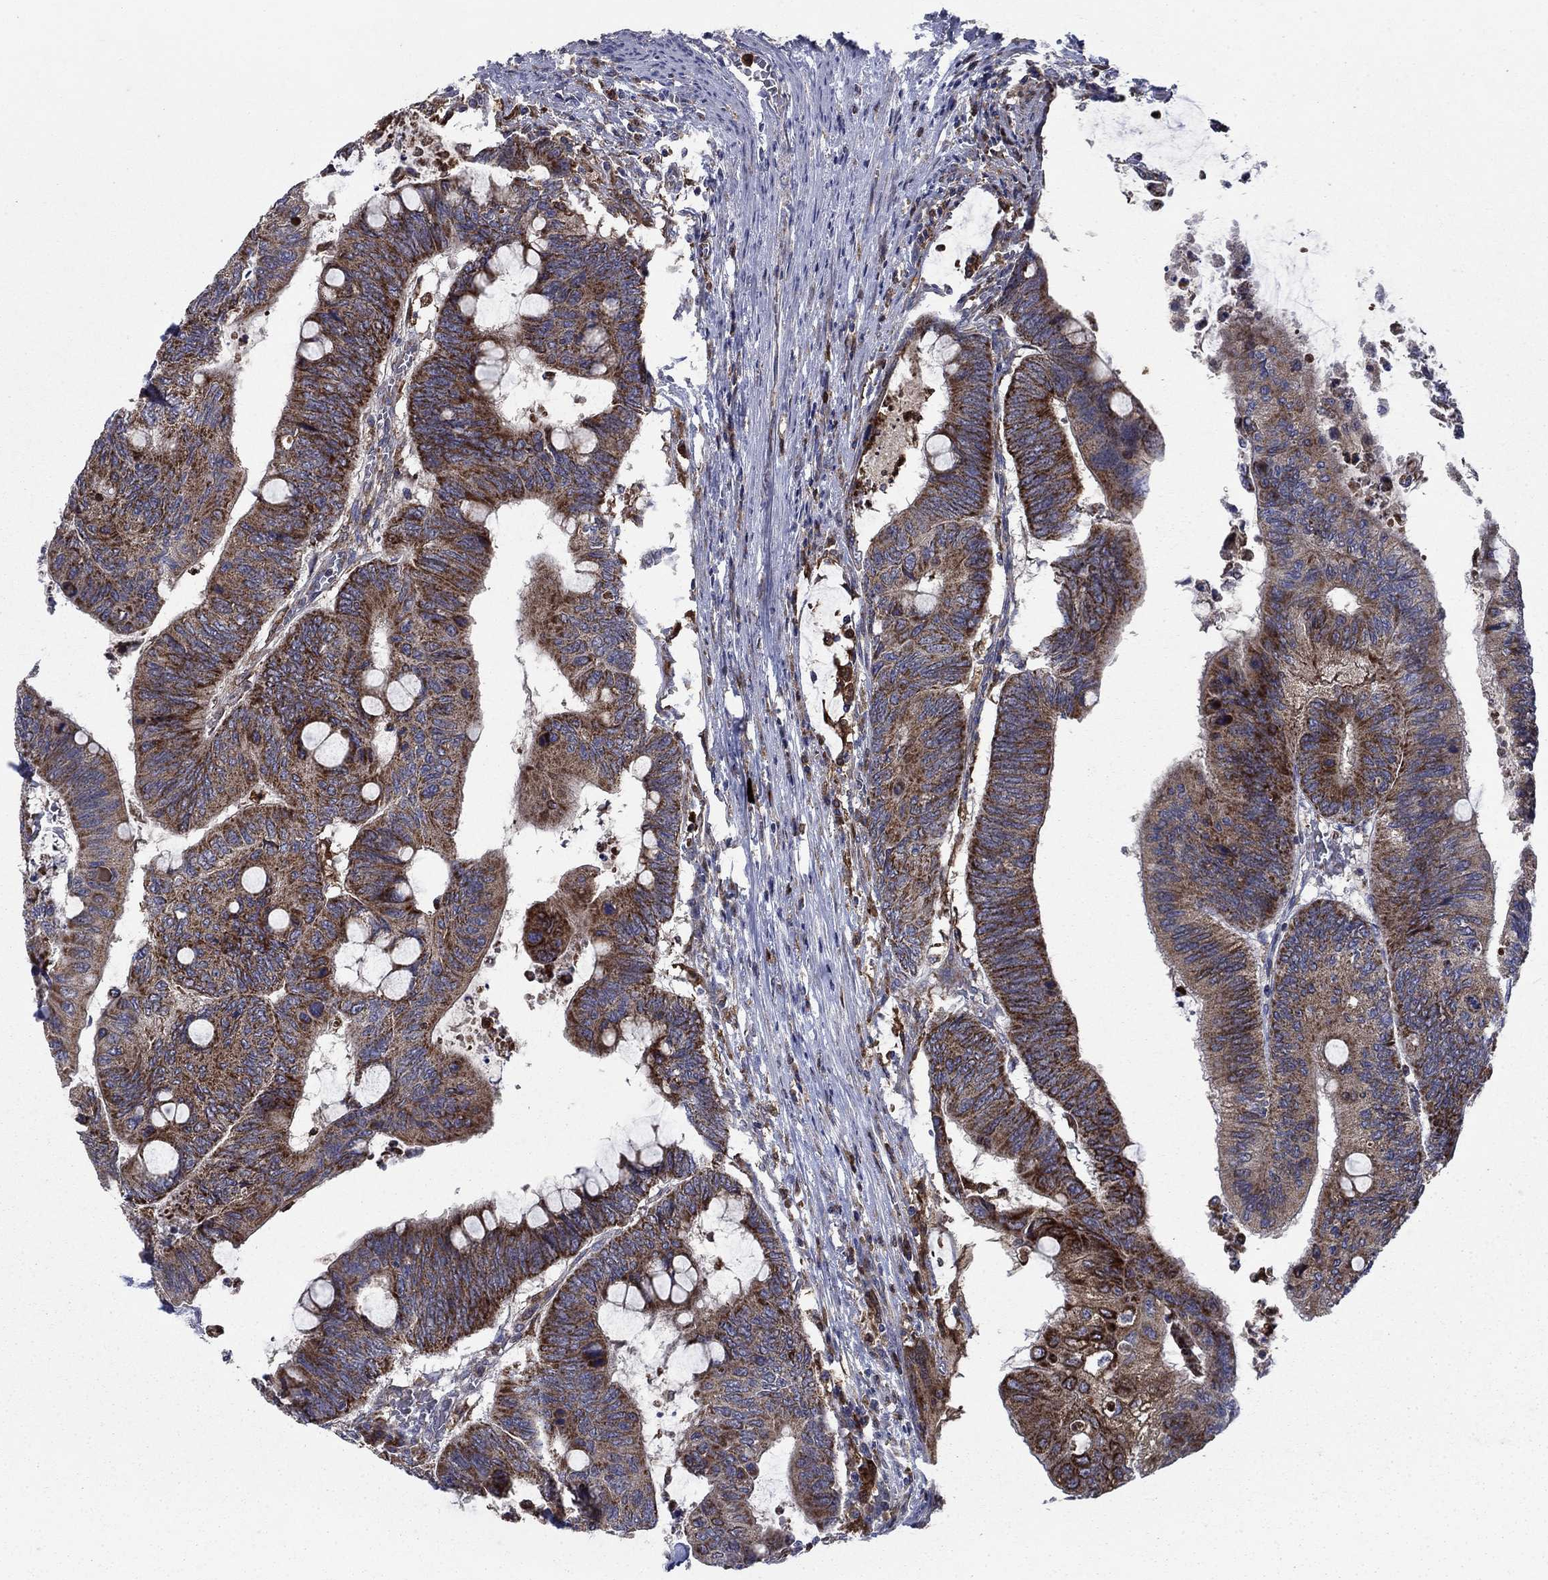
{"staining": {"intensity": "strong", "quantity": "25%-75%", "location": "cytoplasmic/membranous"}, "tissue": "colorectal cancer", "cell_type": "Tumor cells", "image_type": "cancer", "snomed": [{"axis": "morphology", "description": "Normal tissue, NOS"}, {"axis": "morphology", "description": "Adenocarcinoma, NOS"}, {"axis": "topography", "description": "Rectum"}, {"axis": "topography", "description": "Peripheral nerve tissue"}], "caption": "About 25%-75% of tumor cells in adenocarcinoma (colorectal) display strong cytoplasmic/membranous protein expression as visualized by brown immunohistochemical staining.", "gene": "RNF19B", "patient": {"sex": "male", "age": 92}}